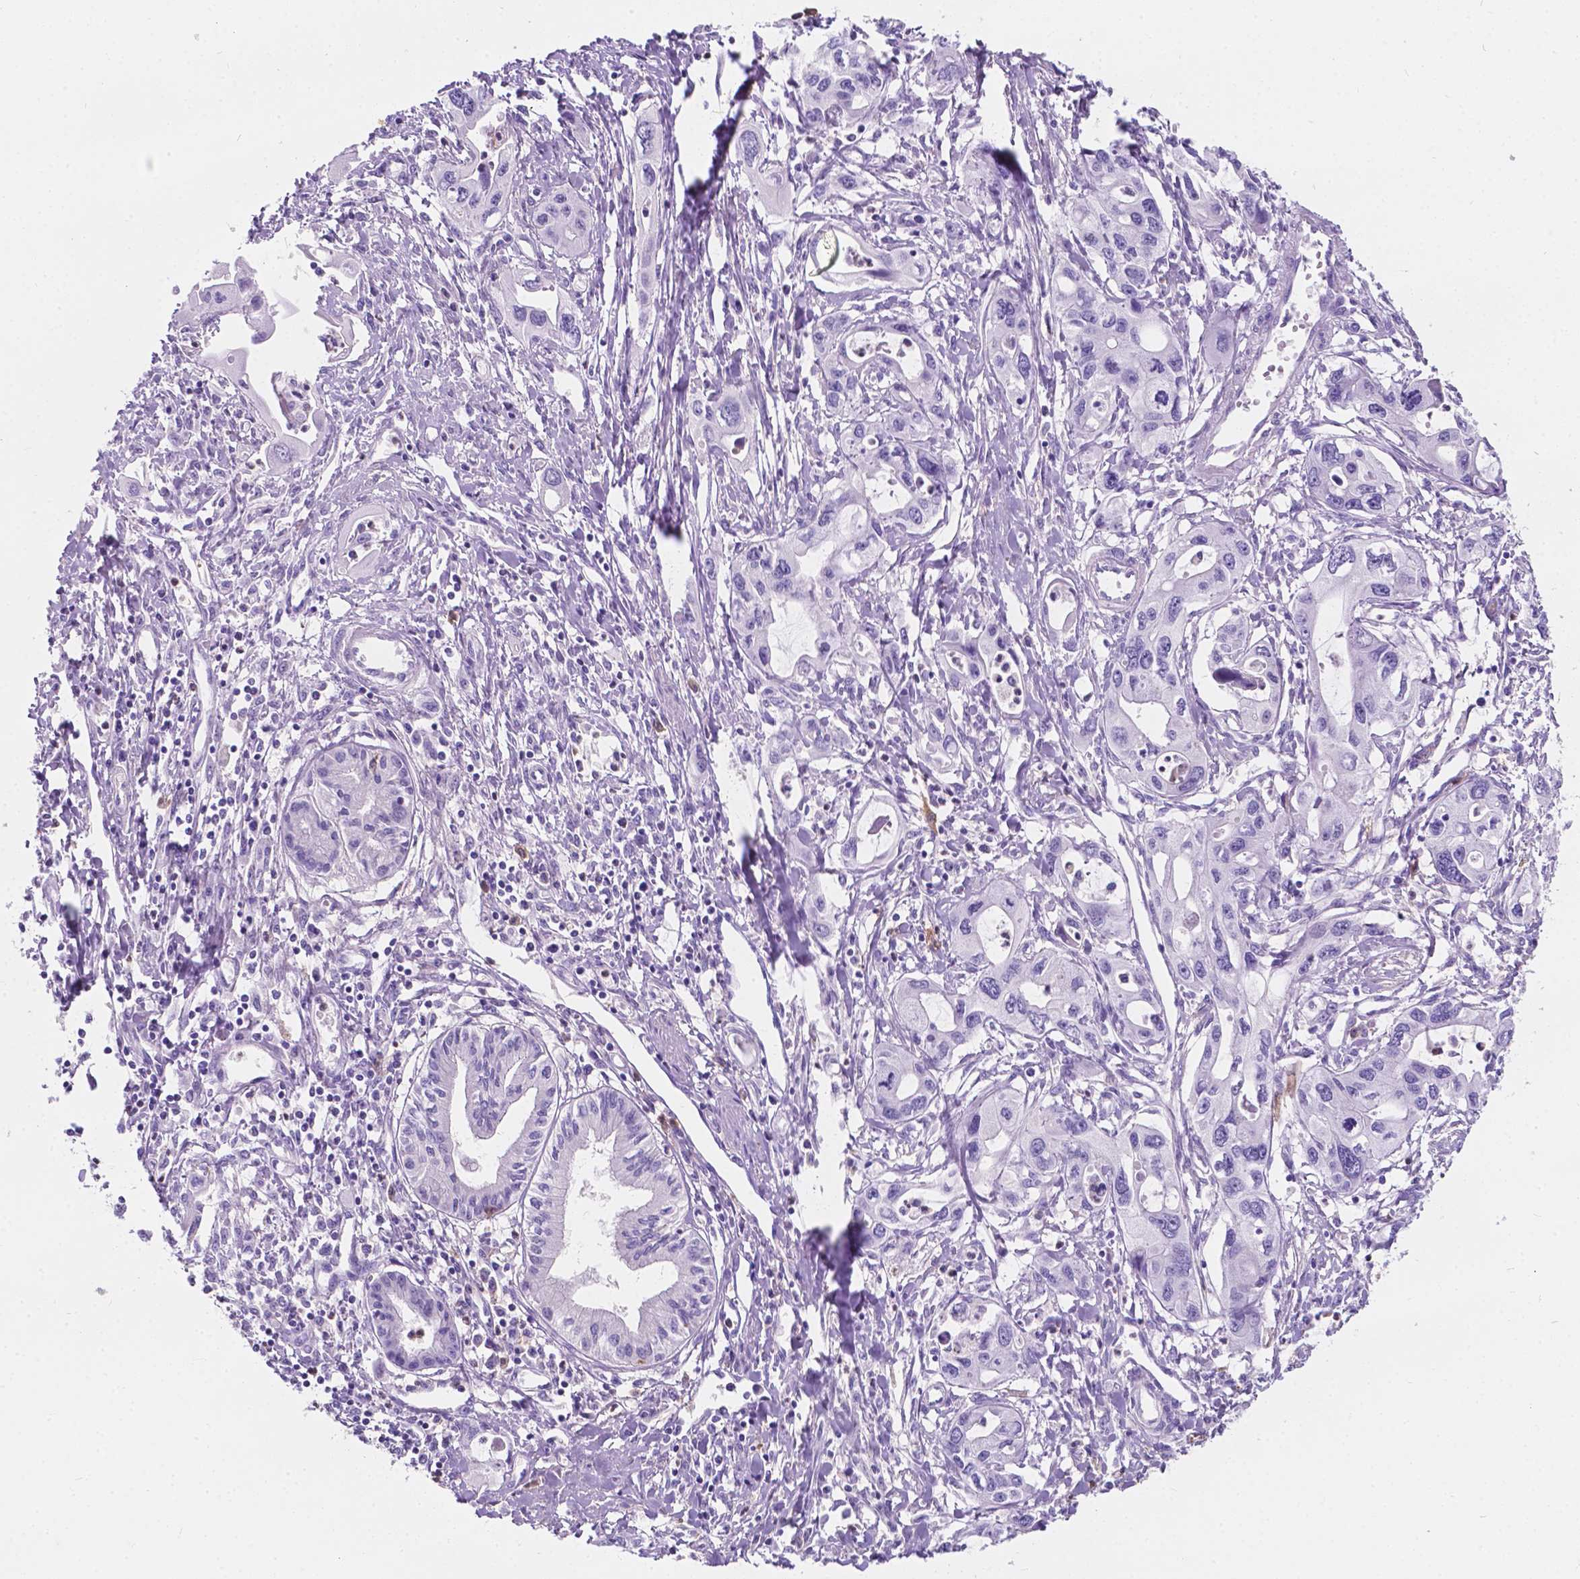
{"staining": {"intensity": "negative", "quantity": "none", "location": "none"}, "tissue": "pancreatic cancer", "cell_type": "Tumor cells", "image_type": "cancer", "snomed": [{"axis": "morphology", "description": "Adenocarcinoma, NOS"}, {"axis": "topography", "description": "Pancreas"}], "caption": "A photomicrograph of human pancreatic cancer is negative for staining in tumor cells.", "gene": "GNAO1", "patient": {"sex": "male", "age": 60}}